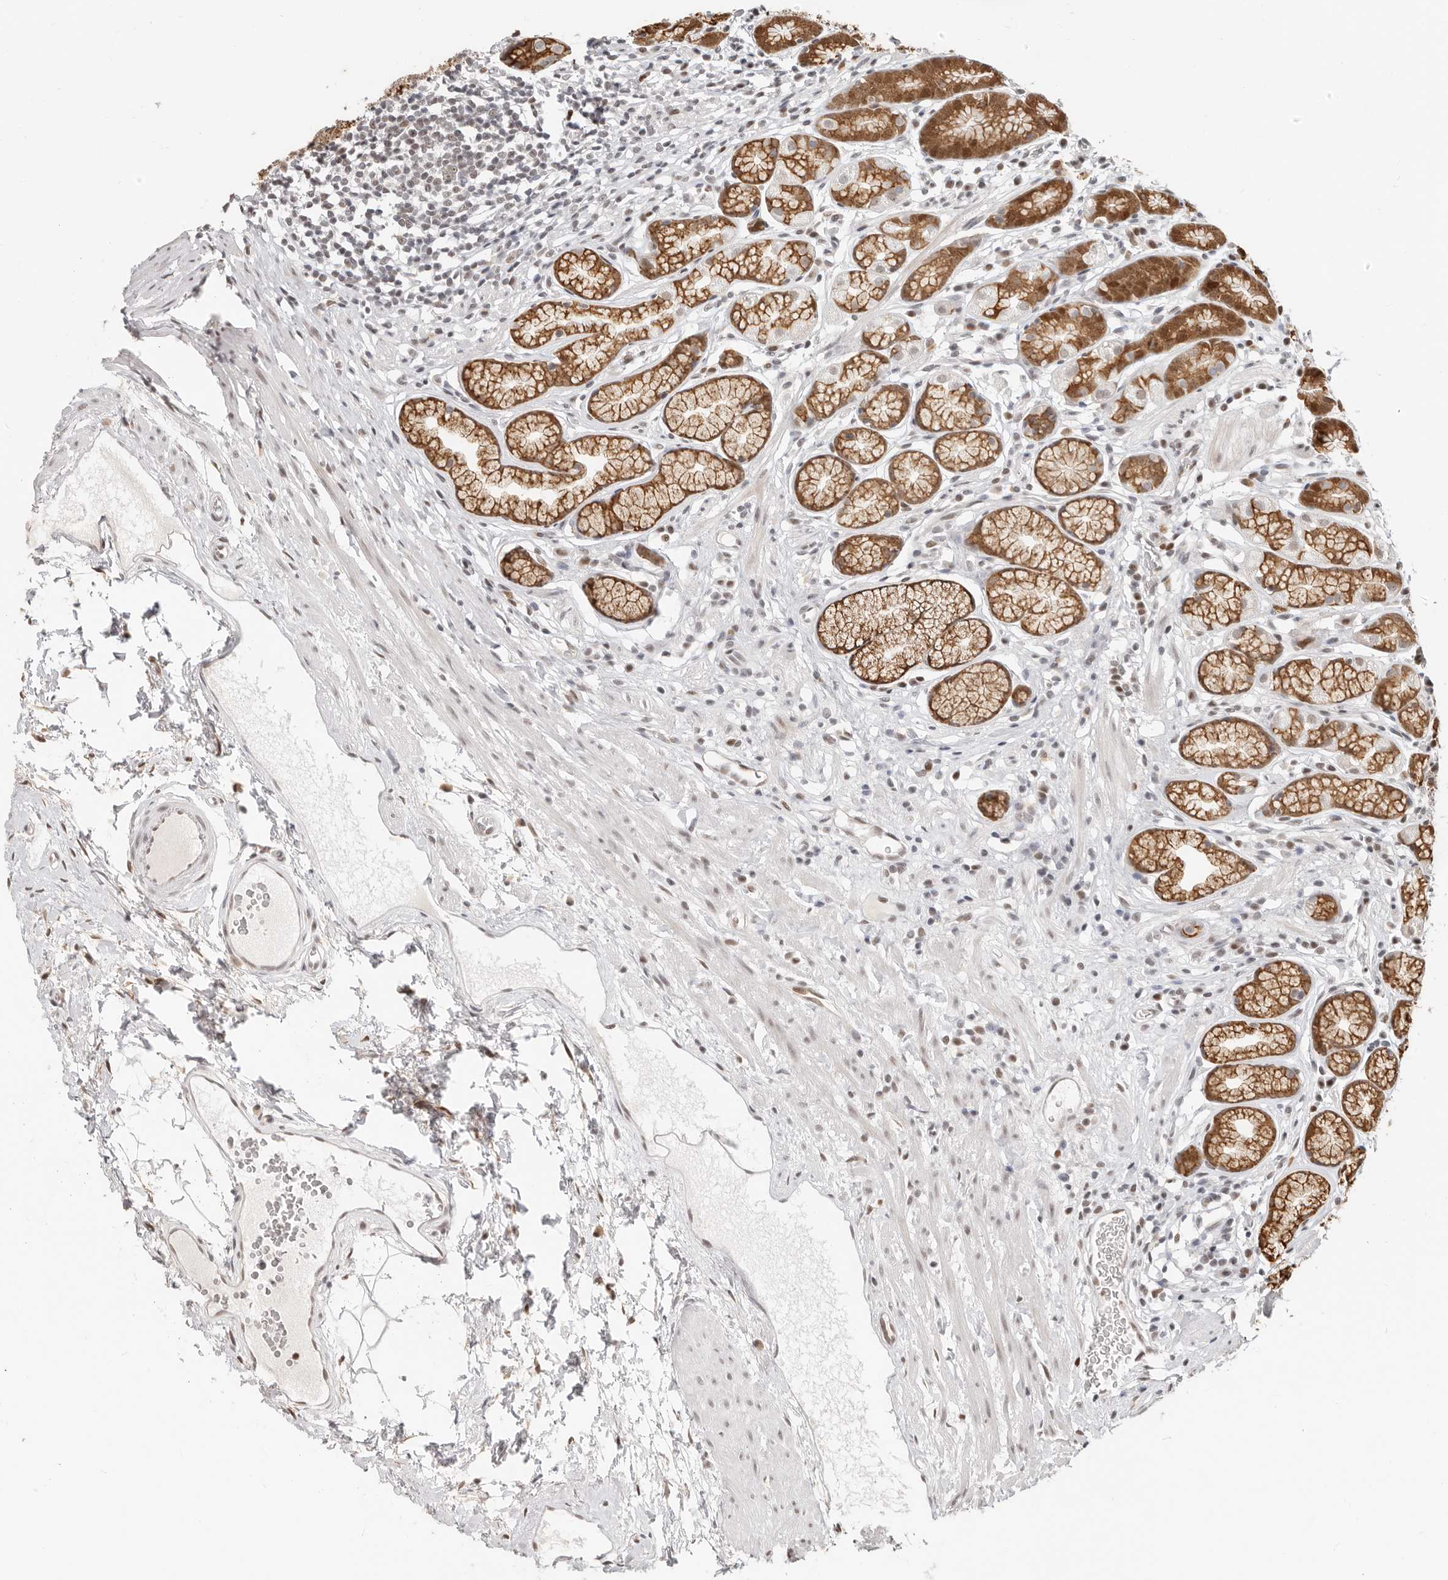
{"staining": {"intensity": "strong", "quantity": "25%-75%", "location": "cytoplasmic/membranous,nuclear"}, "tissue": "stomach", "cell_type": "Glandular cells", "image_type": "normal", "snomed": [{"axis": "morphology", "description": "Normal tissue, NOS"}, {"axis": "topography", "description": "Stomach"}], "caption": "Stomach was stained to show a protein in brown. There is high levels of strong cytoplasmic/membranous,nuclear staining in approximately 25%-75% of glandular cells. The protein of interest is stained brown, and the nuclei are stained in blue (DAB IHC with brightfield microscopy, high magnification).", "gene": "RFC2", "patient": {"sex": "male", "age": 42}}